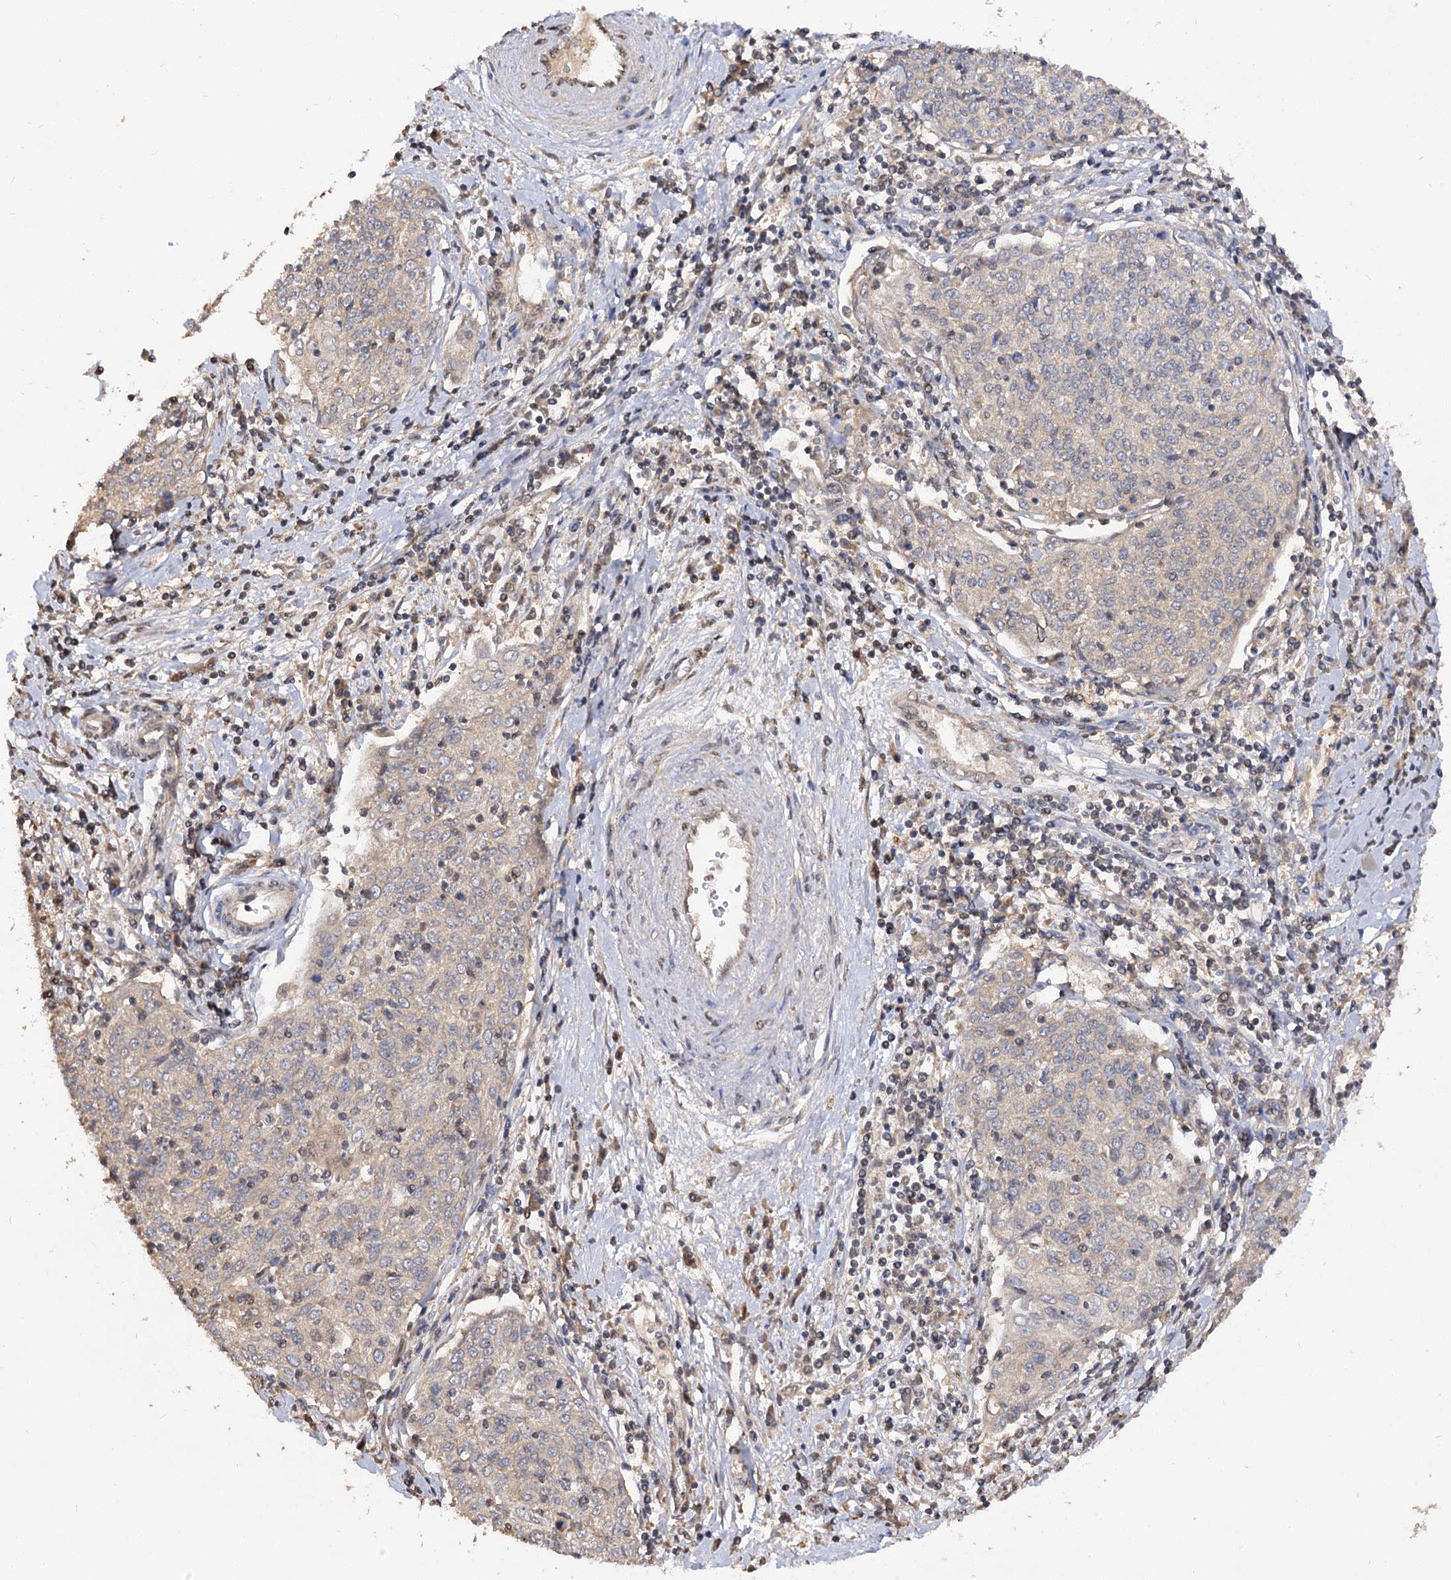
{"staining": {"intensity": "weak", "quantity": "25%-75%", "location": "cytoplasmic/membranous"}, "tissue": "cervical cancer", "cell_type": "Tumor cells", "image_type": "cancer", "snomed": [{"axis": "morphology", "description": "Squamous cell carcinoma, NOS"}, {"axis": "topography", "description": "Cervix"}], "caption": "A micrograph of squamous cell carcinoma (cervical) stained for a protein exhibits weak cytoplasmic/membranous brown staining in tumor cells.", "gene": "ARL13A", "patient": {"sex": "female", "age": 48}}